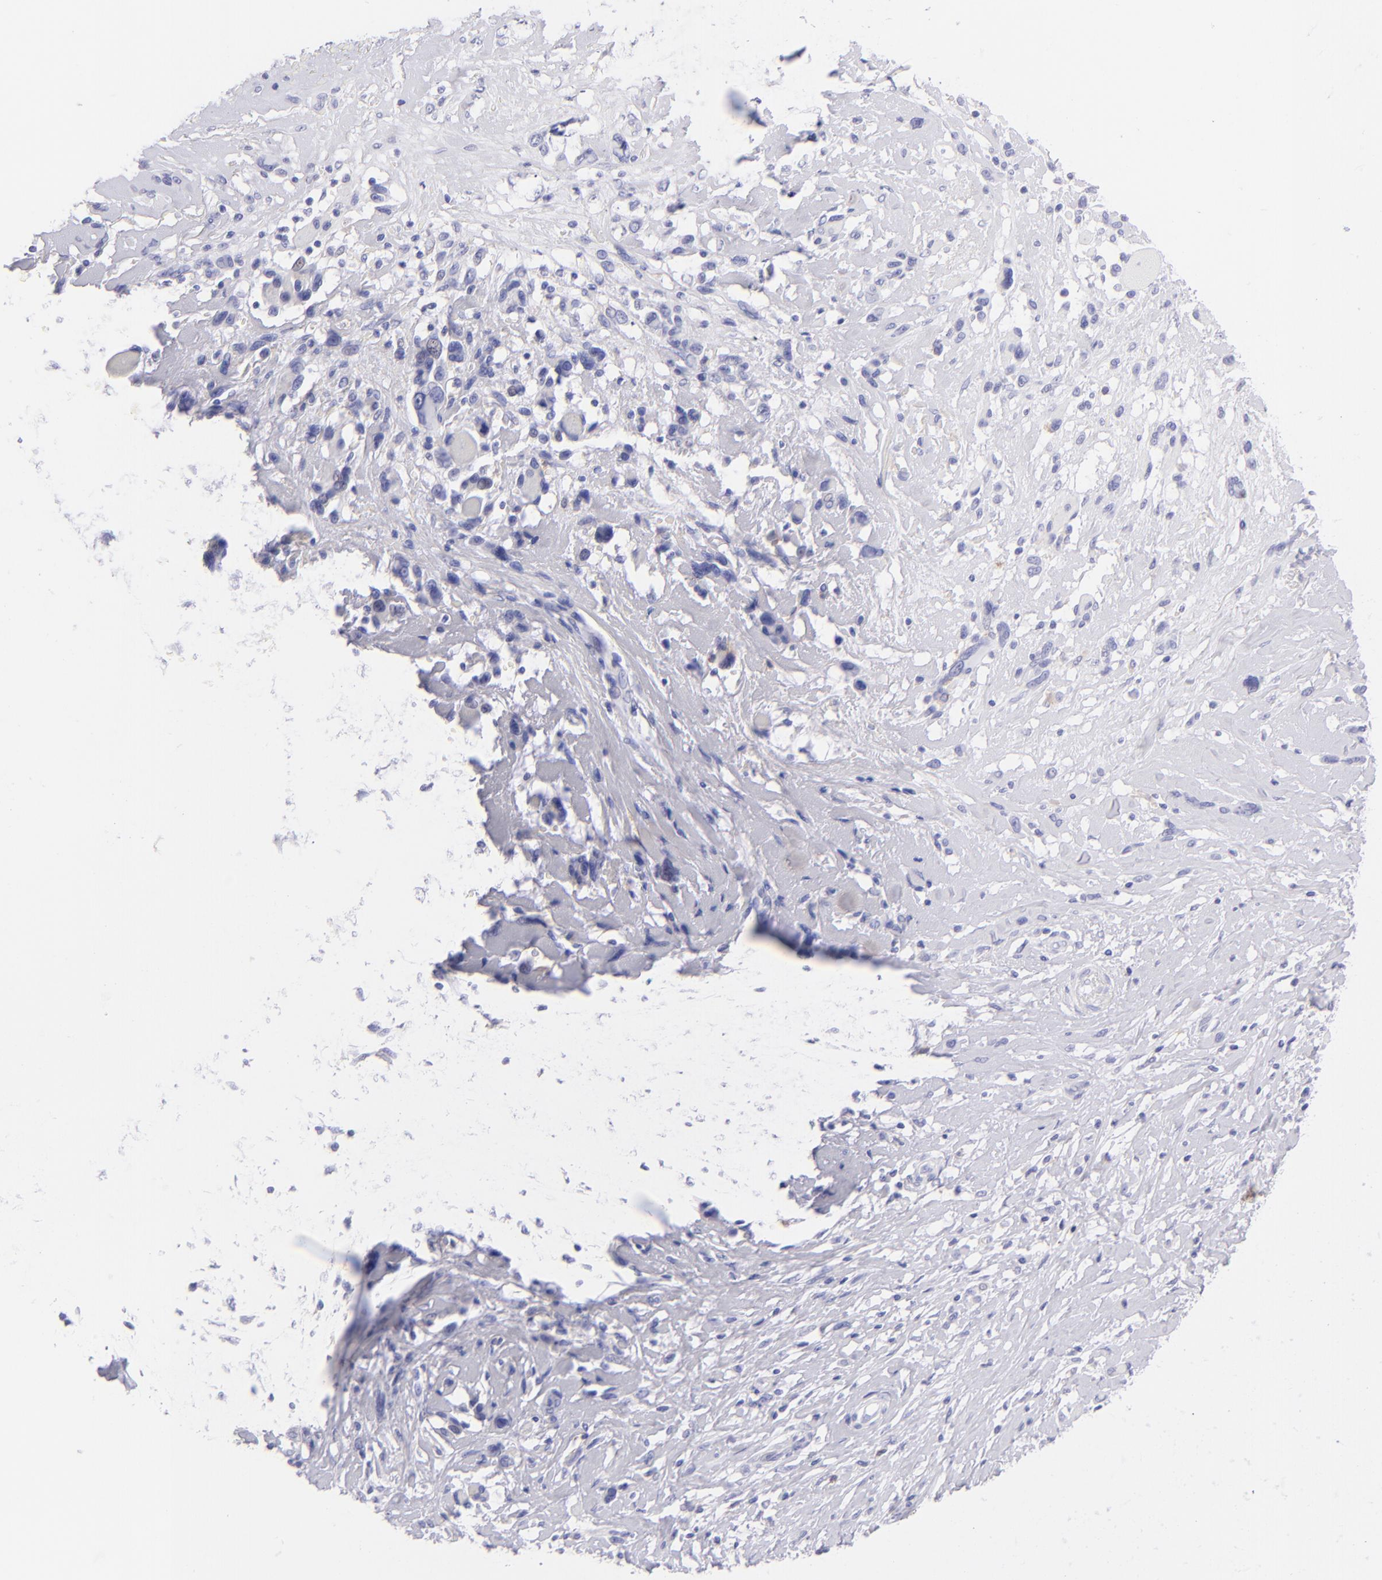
{"staining": {"intensity": "negative", "quantity": "none", "location": "none"}, "tissue": "melanoma", "cell_type": "Tumor cells", "image_type": "cancer", "snomed": [{"axis": "morphology", "description": "Malignant melanoma, NOS"}, {"axis": "topography", "description": "Skin"}], "caption": "Immunohistochemistry histopathology image of malignant melanoma stained for a protein (brown), which shows no positivity in tumor cells.", "gene": "CD72", "patient": {"sex": "male", "age": 91}}